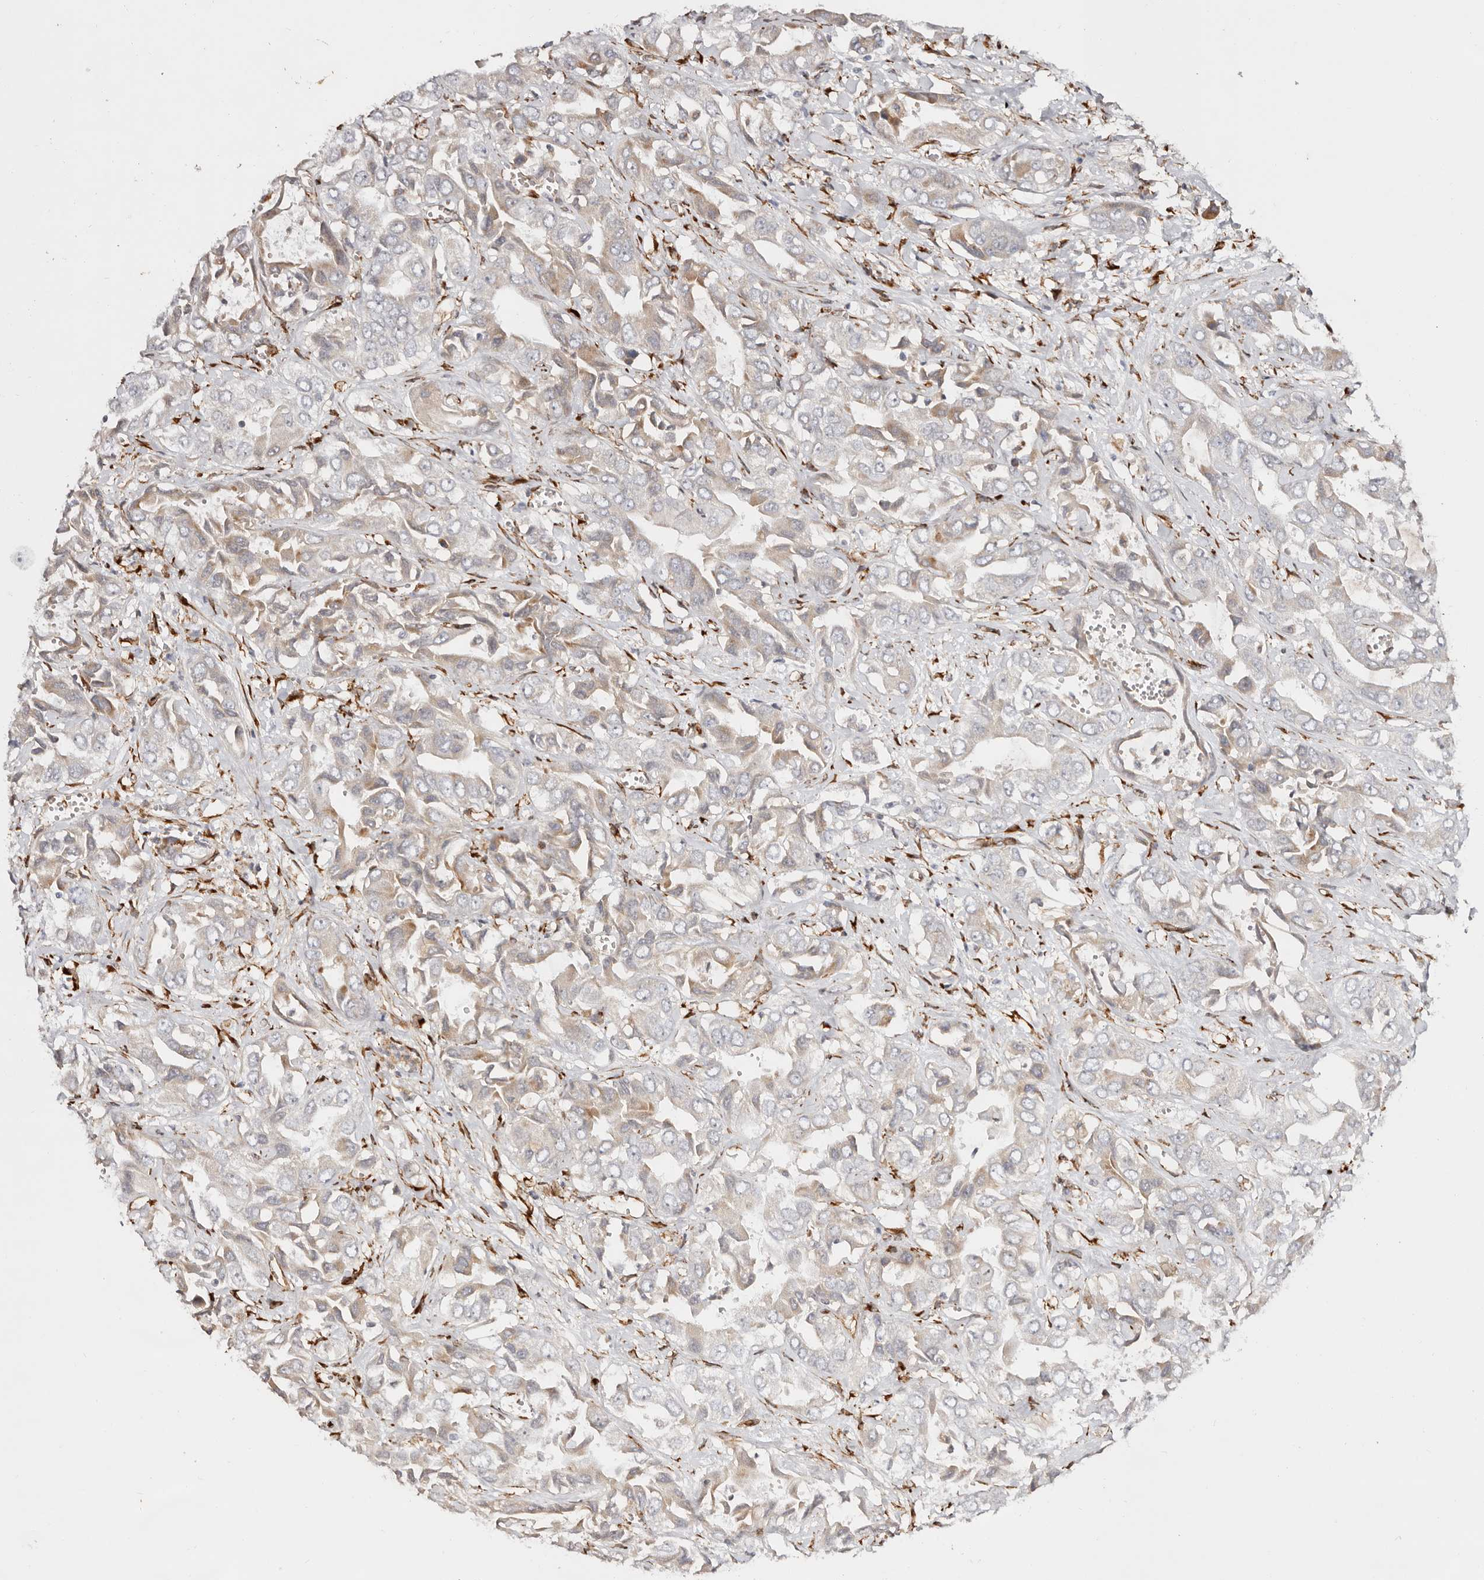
{"staining": {"intensity": "weak", "quantity": "25%-75%", "location": "cytoplasmic/membranous"}, "tissue": "liver cancer", "cell_type": "Tumor cells", "image_type": "cancer", "snomed": [{"axis": "morphology", "description": "Cholangiocarcinoma"}, {"axis": "topography", "description": "Liver"}], "caption": "Liver cholangiocarcinoma stained with a protein marker displays weak staining in tumor cells.", "gene": "SERPINH1", "patient": {"sex": "female", "age": 52}}